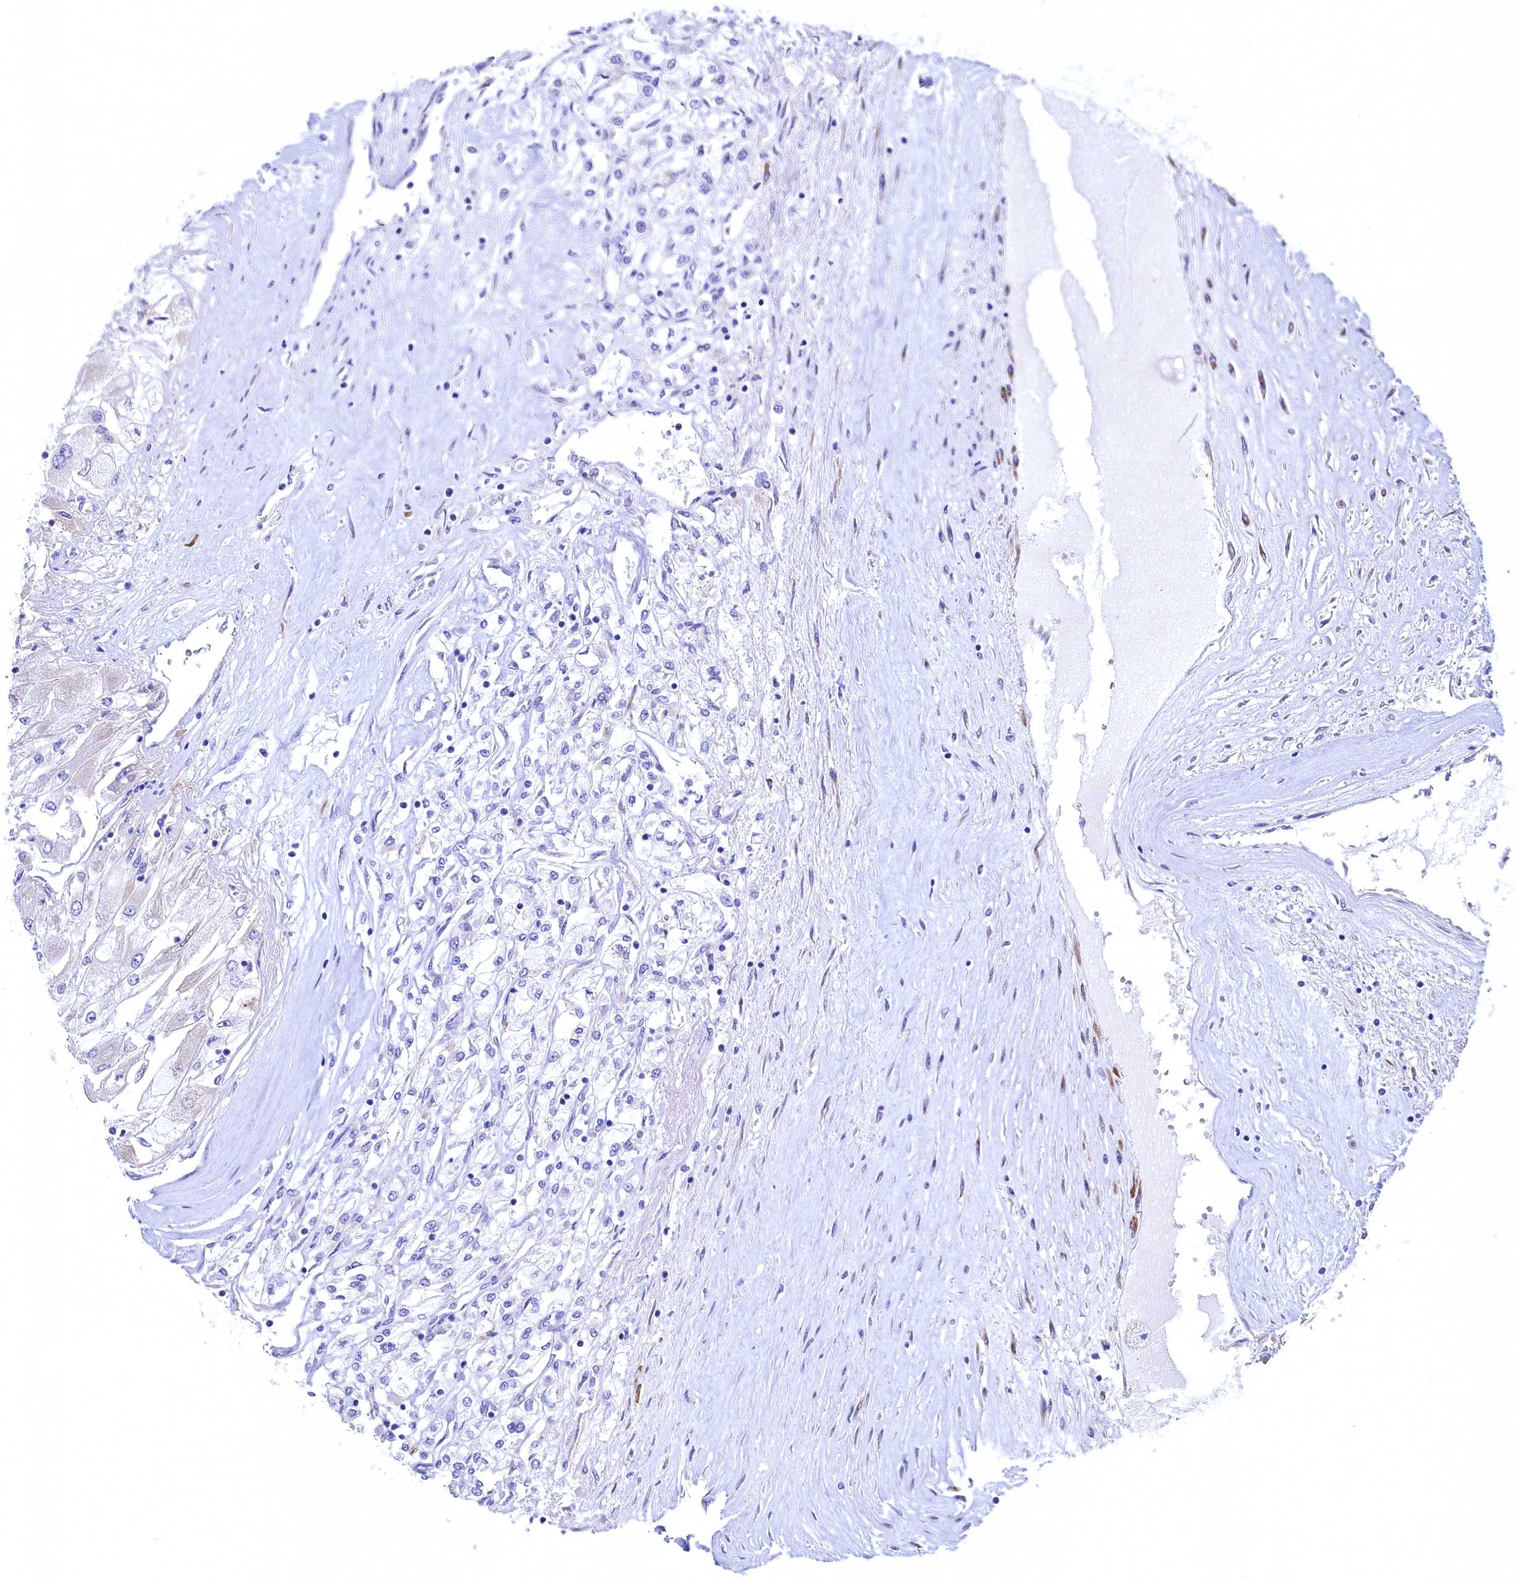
{"staining": {"intensity": "negative", "quantity": "none", "location": "none"}, "tissue": "renal cancer", "cell_type": "Tumor cells", "image_type": "cancer", "snomed": [{"axis": "morphology", "description": "Adenocarcinoma, NOS"}, {"axis": "topography", "description": "Kidney"}], "caption": "The immunohistochemistry histopathology image has no significant staining in tumor cells of adenocarcinoma (renal) tissue. The staining was performed using DAB to visualize the protein expression in brown, while the nuclei were stained in blue with hematoxylin (Magnification: 20x).", "gene": "CBLIF", "patient": {"sex": "male", "age": 80}}